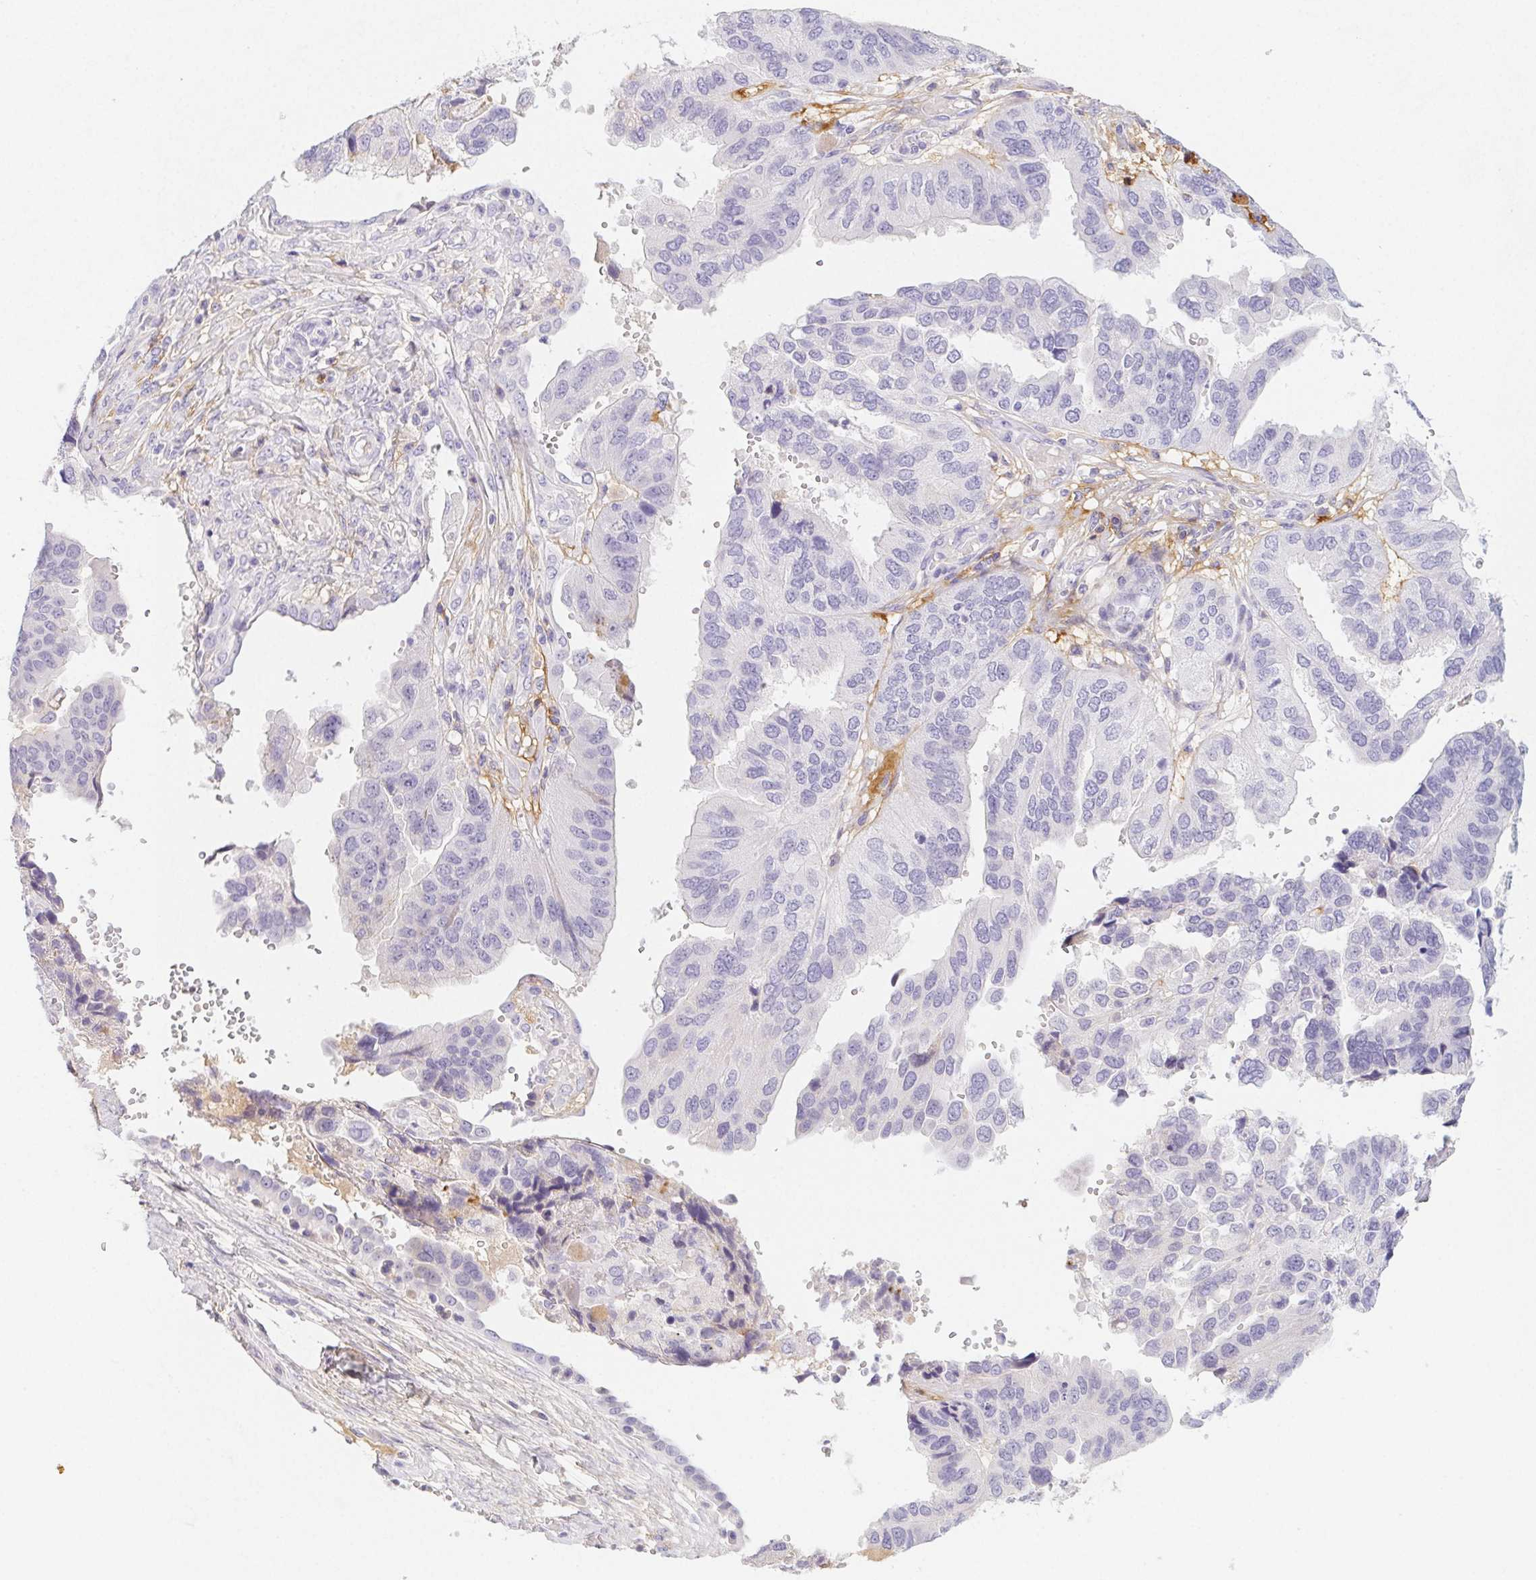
{"staining": {"intensity": "negative", "quantity": "none", "location": "none"}, "tissue": "ovarian cancer", "cell_type": "Tumor cells", "image_type": "cancer", "snomed": [{"axis": "morphology", "description": "Cystadenocarcinoma, serous, NOS"}, {"axis": "topography", "description": "Ovary"}], "caption": "Immunohistochemistry image of human serous cystadenocarcinoma (ovarian) stained for a protein (brown), which displays no positivity in tumor cells. Nuclei are stained in blue.", "gene": "ITIH2", "patient": {"sex": "female", "age": 79}}